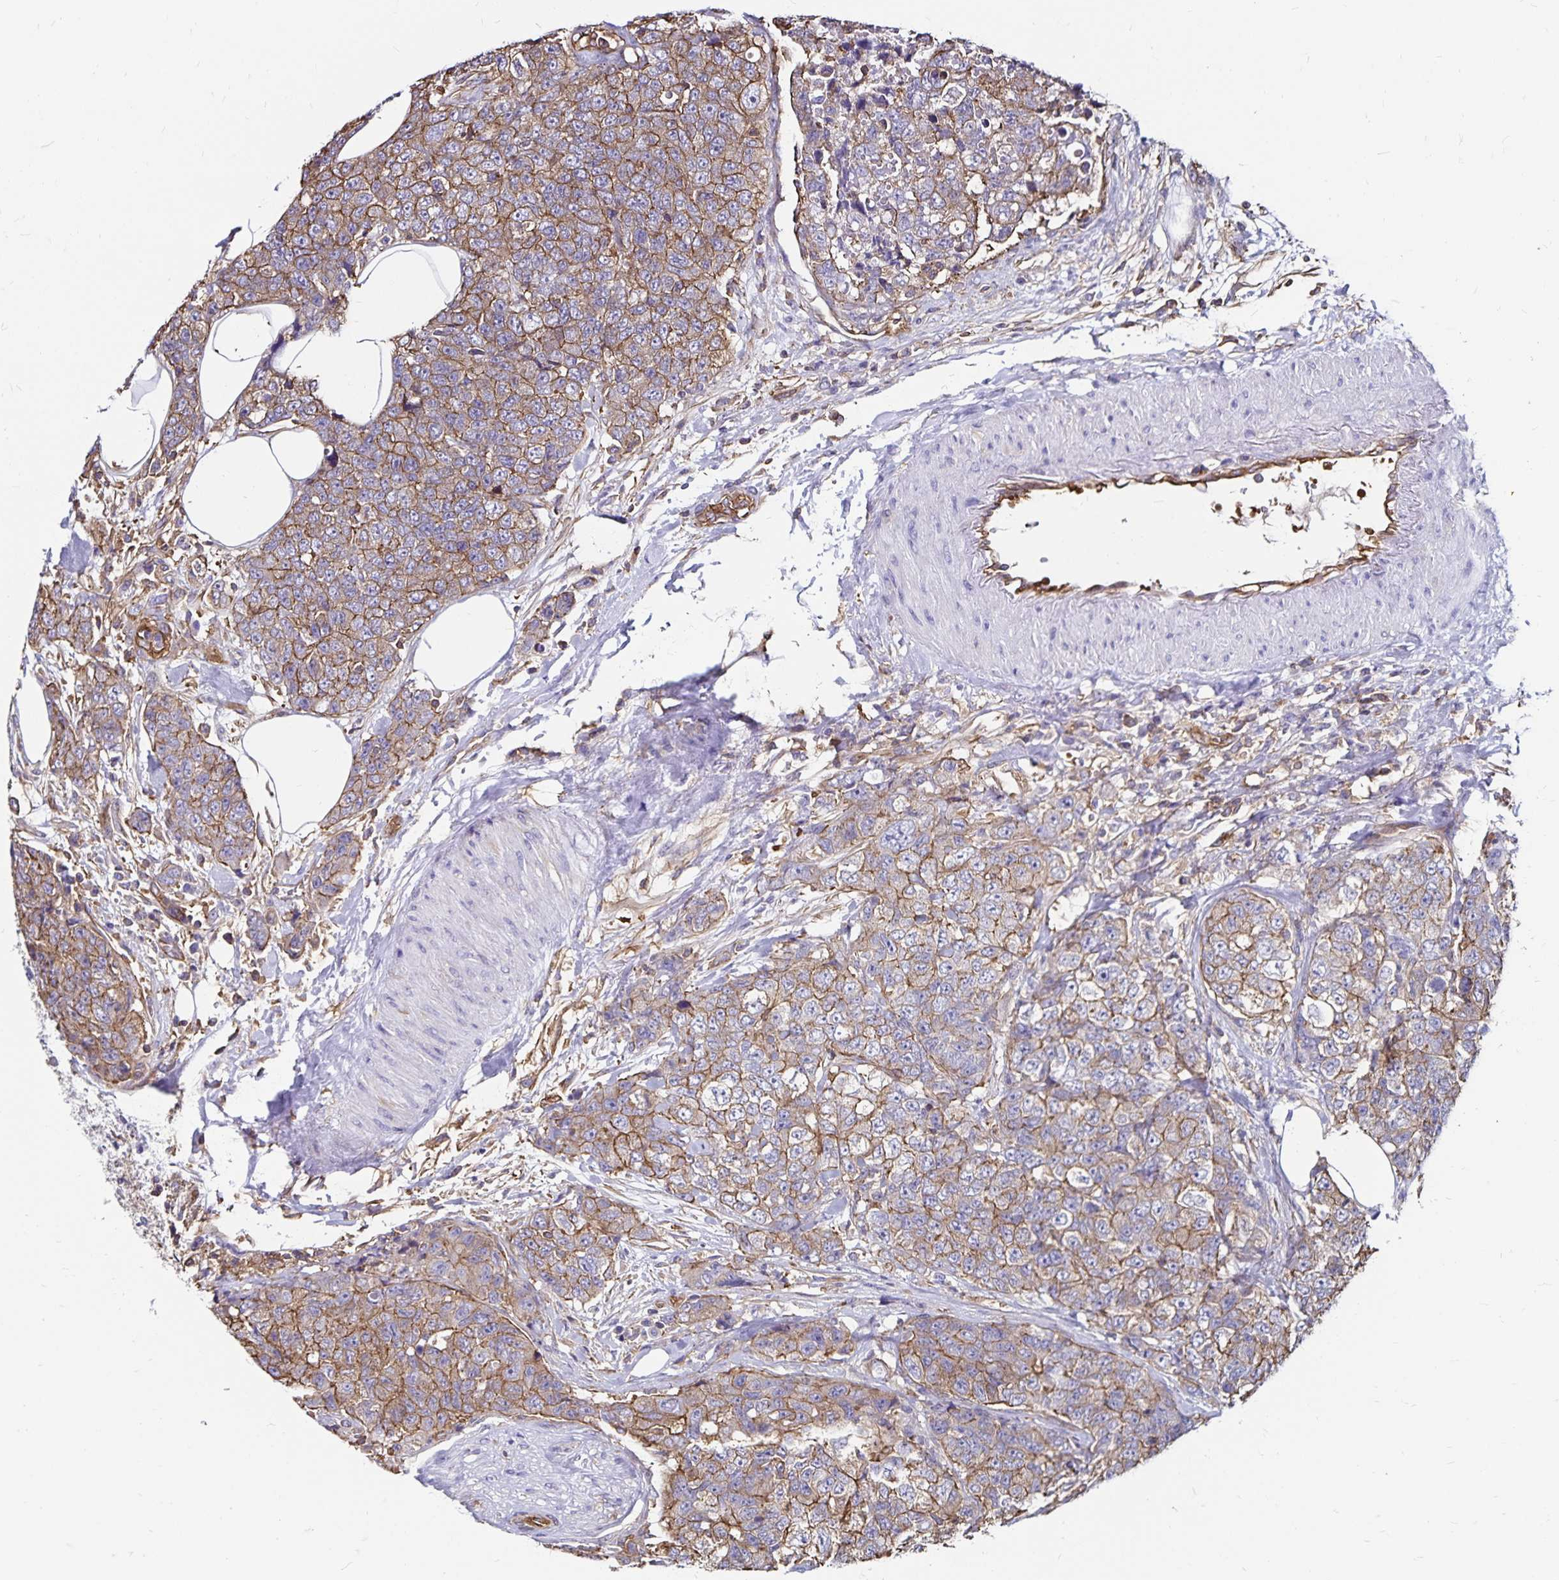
{"staining": {"intensity": "moderate", "quantity": ">75%", "location": "cytoplasmic/membranous"}, "tissue": "urothelial cancer", "cell_type": "Tumor cells", "image_type": "cancer", "snomed": [{"axis": "morphology", "description": "Urothelial carcinoma, High grade"}, {"axis": "topography", "description": "Urinary bladder"}], "caption": "Protein expression analysis of urothelial cancer demonstrates moderate cytoplasmic/membranous positivity in approximately >75% of tumor cells. The staining was performed using DAB (3,3'-diaminobenzidine), with brown indicating positive protein expression. Nuclei are stained blue with hematoxylin.", "gene": "RPRML", "patient": {"sex": "female", "age": 78}}